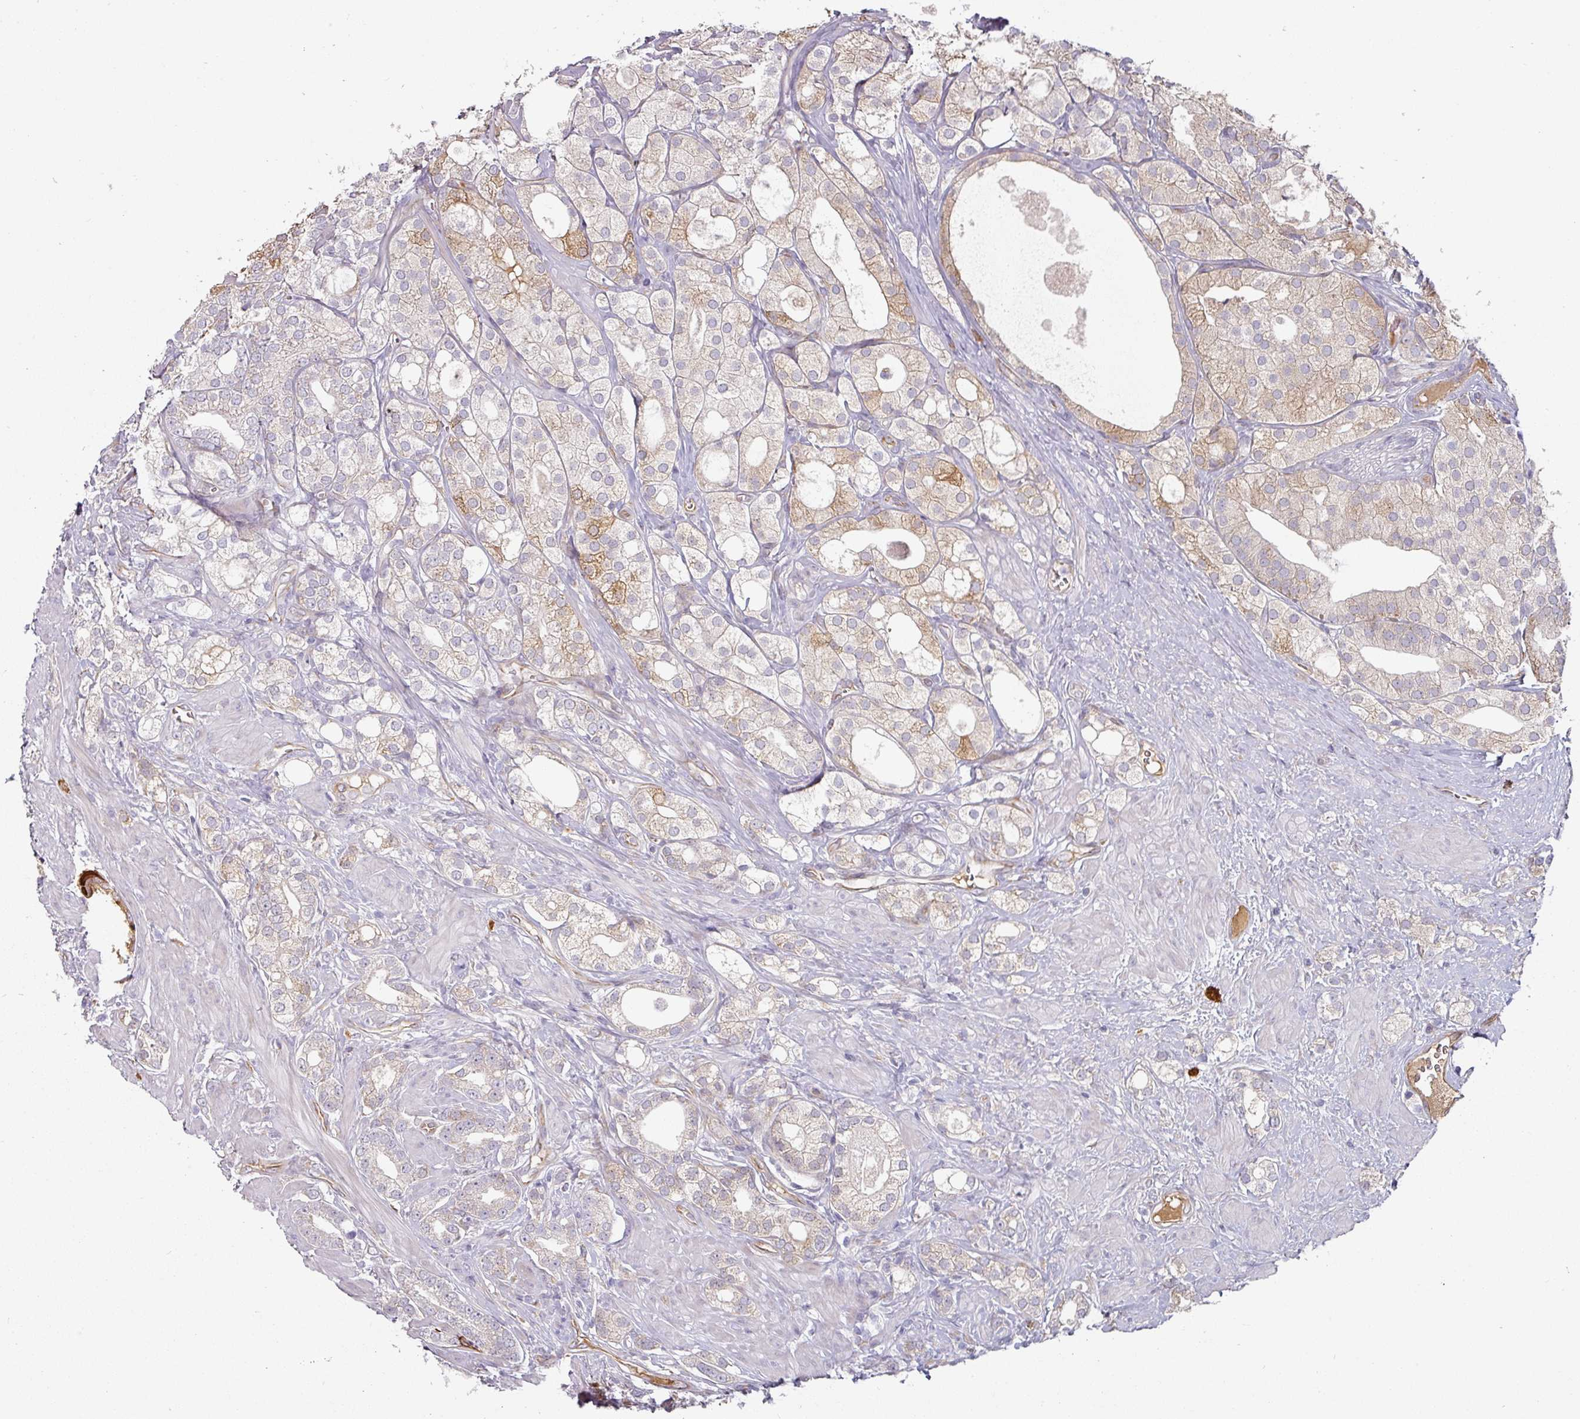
{"staining": {"intensity": "weak", "quantity": "<25%", "location": "cytoplasmic/membranous"}, "tissue": "prostate cancer", "cell_type": "Tumor cells", "image_type": "cancer", "snomed": [{"axis": "morphology", "description": "Adenocarcinoma, High grade"}, {"axis": "topography", "description": "Prostate"}], "caption": "This is an immunohistochemistry (IHC) image of prostate adenocarcinoma (high-grade). There is no expression in tumor cells.", "gene": "CEP78", "patient": {"sex": "male", "age": 50}}